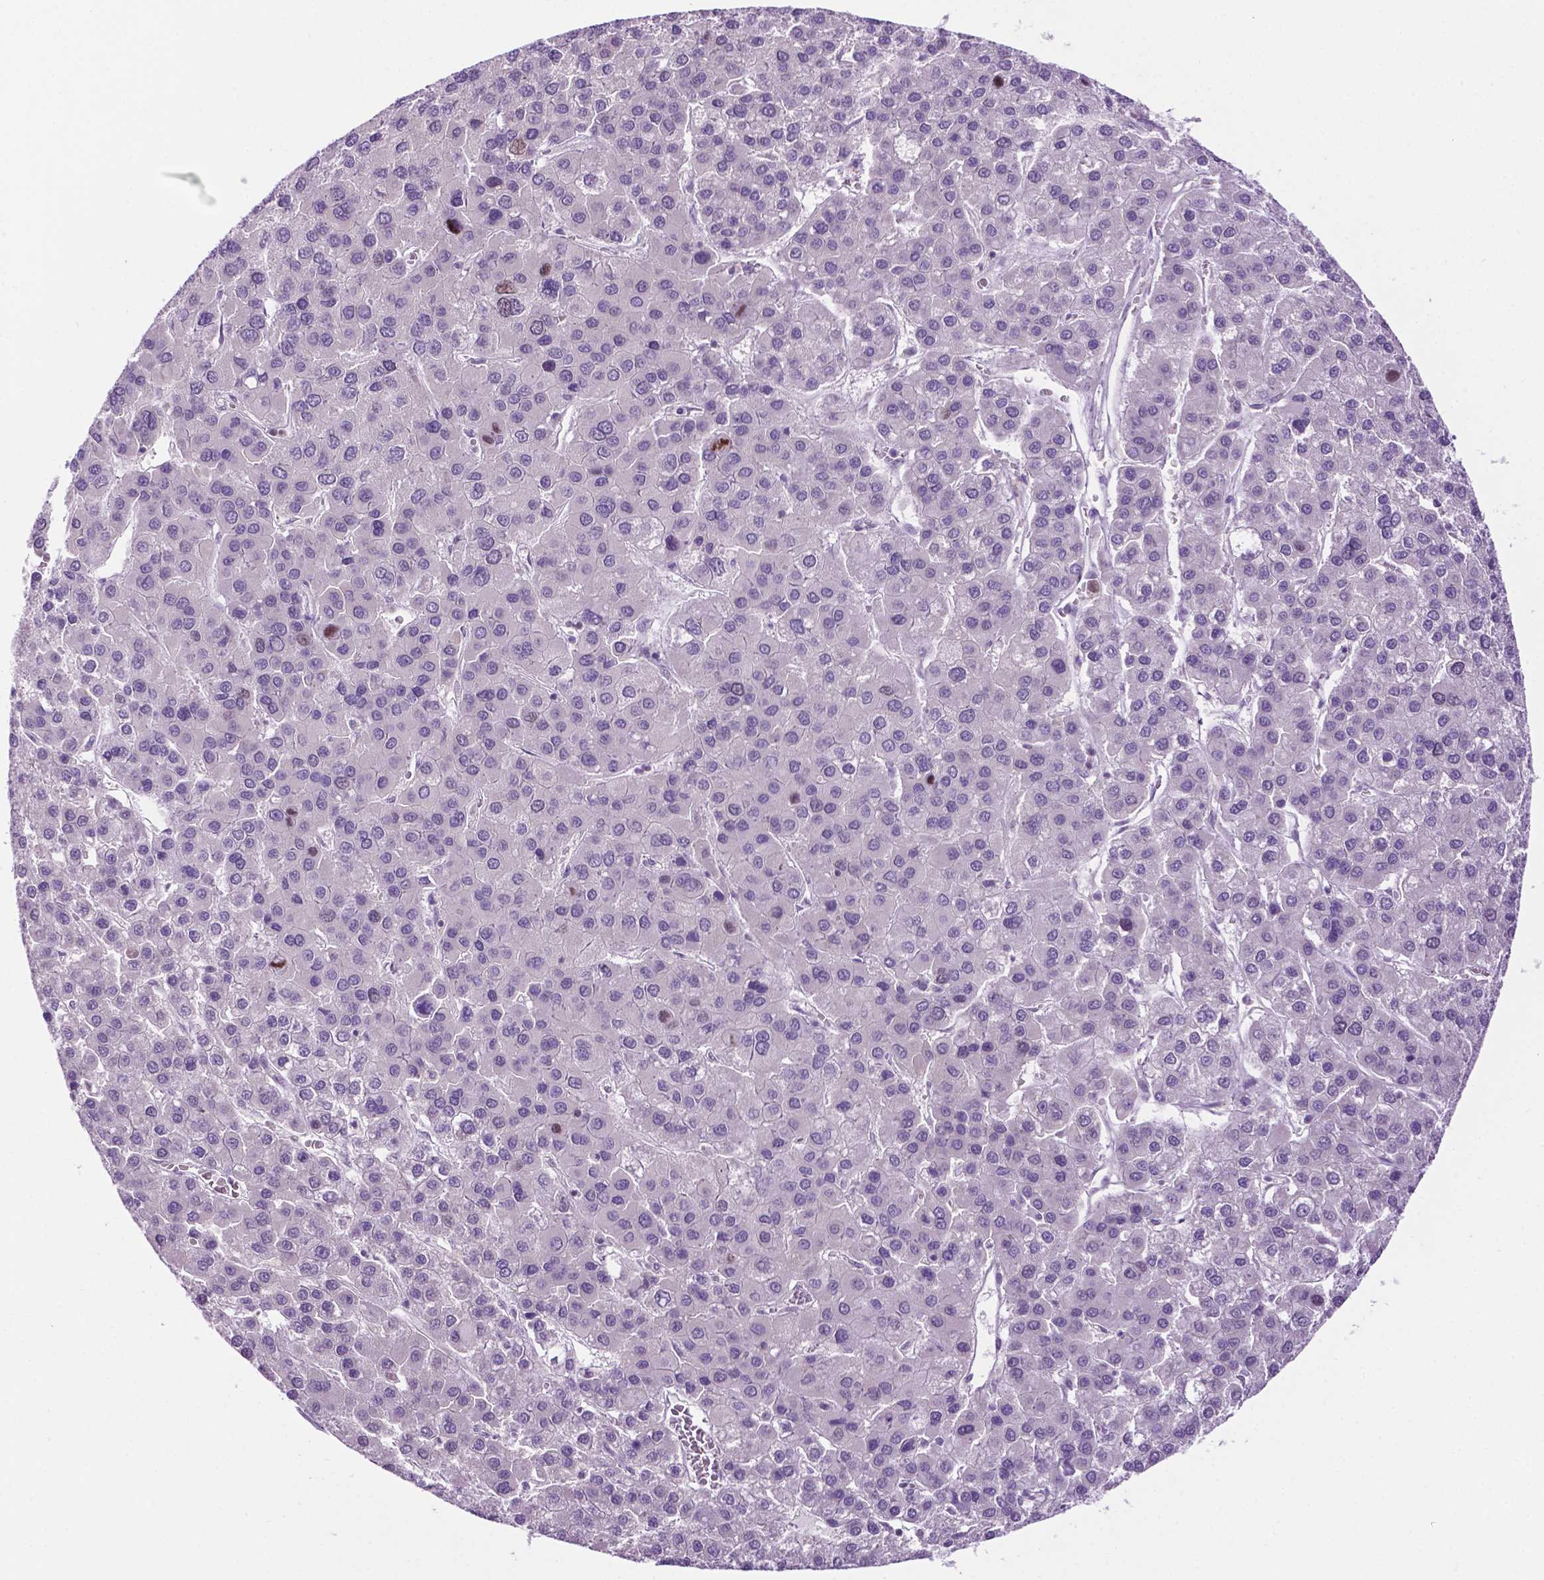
{"staining": {"intensity": "negative", "quantity": "none", "location": "none"}, "tissue": "liver cancer", "cell_type": "Tumor cells", "image_type": "cancer", "snomed": [{"axis": "morphology", "description": "Carcinoma, Hepatocellular, NOS"}, {"axis": "topography", "description": "Liver"}], "caption": "Immunohistochemistry (IHC) image of neoplastic tissue: human hepatocellular carcinoma (liver) stained with DAB (3,3'-diaminobenzidine) shows no significant protein positivity in tumor cells. (Brightfield microscopy of DAB IHC at high magnification).", "gene": "DENND4A", "patient": {"sex": "female", "age": 41}}